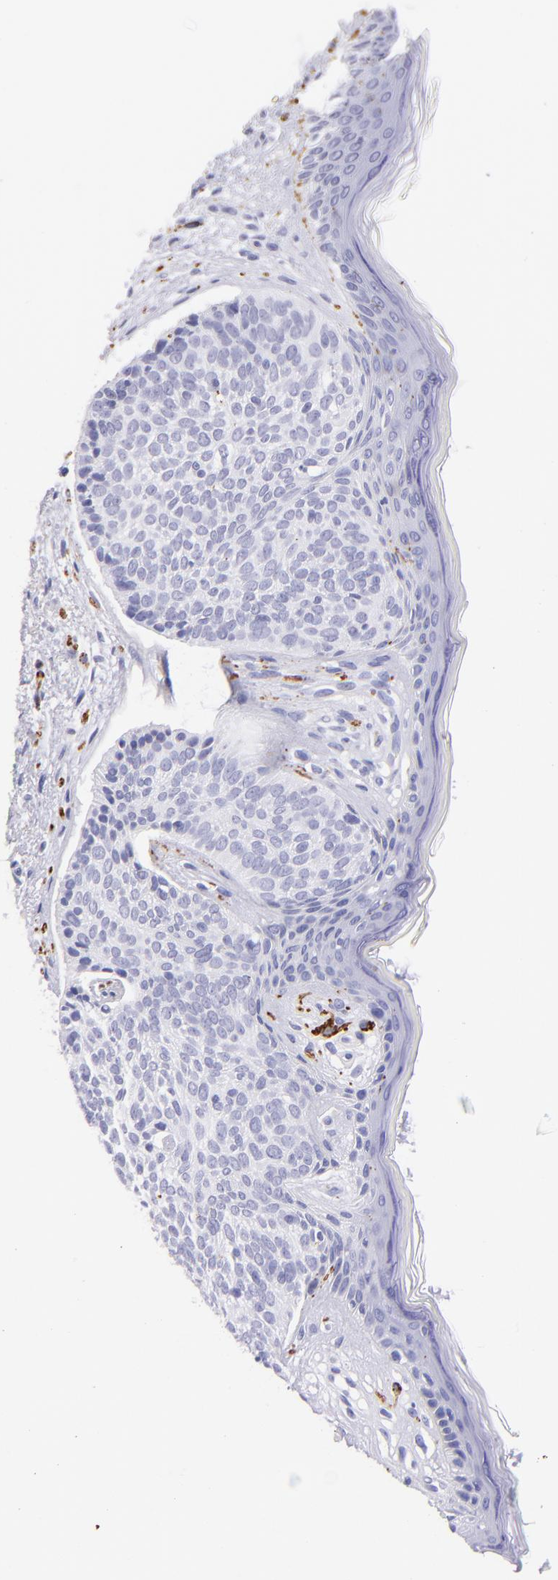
{"staining": {"intensity": "negative", "quantity": "none", "location": "none"}, "tissue": "skin cancer", "cell_type": "Tumor cells", "image_type": "cancer", "snomed": [{"axis": "morphology", "description": "Basal cell carcinoma"}, {"axis": "topography", "description": "Skin"}], "caption": "This micrograph is of basal cell carcinoma (skin) stained with IHC to label a protein in brown with the nuclei are counter-stained blue. There is no staining in tumor cells.", "gene": "UCHL1", "patient": {"sex": "female", "age": 78}}